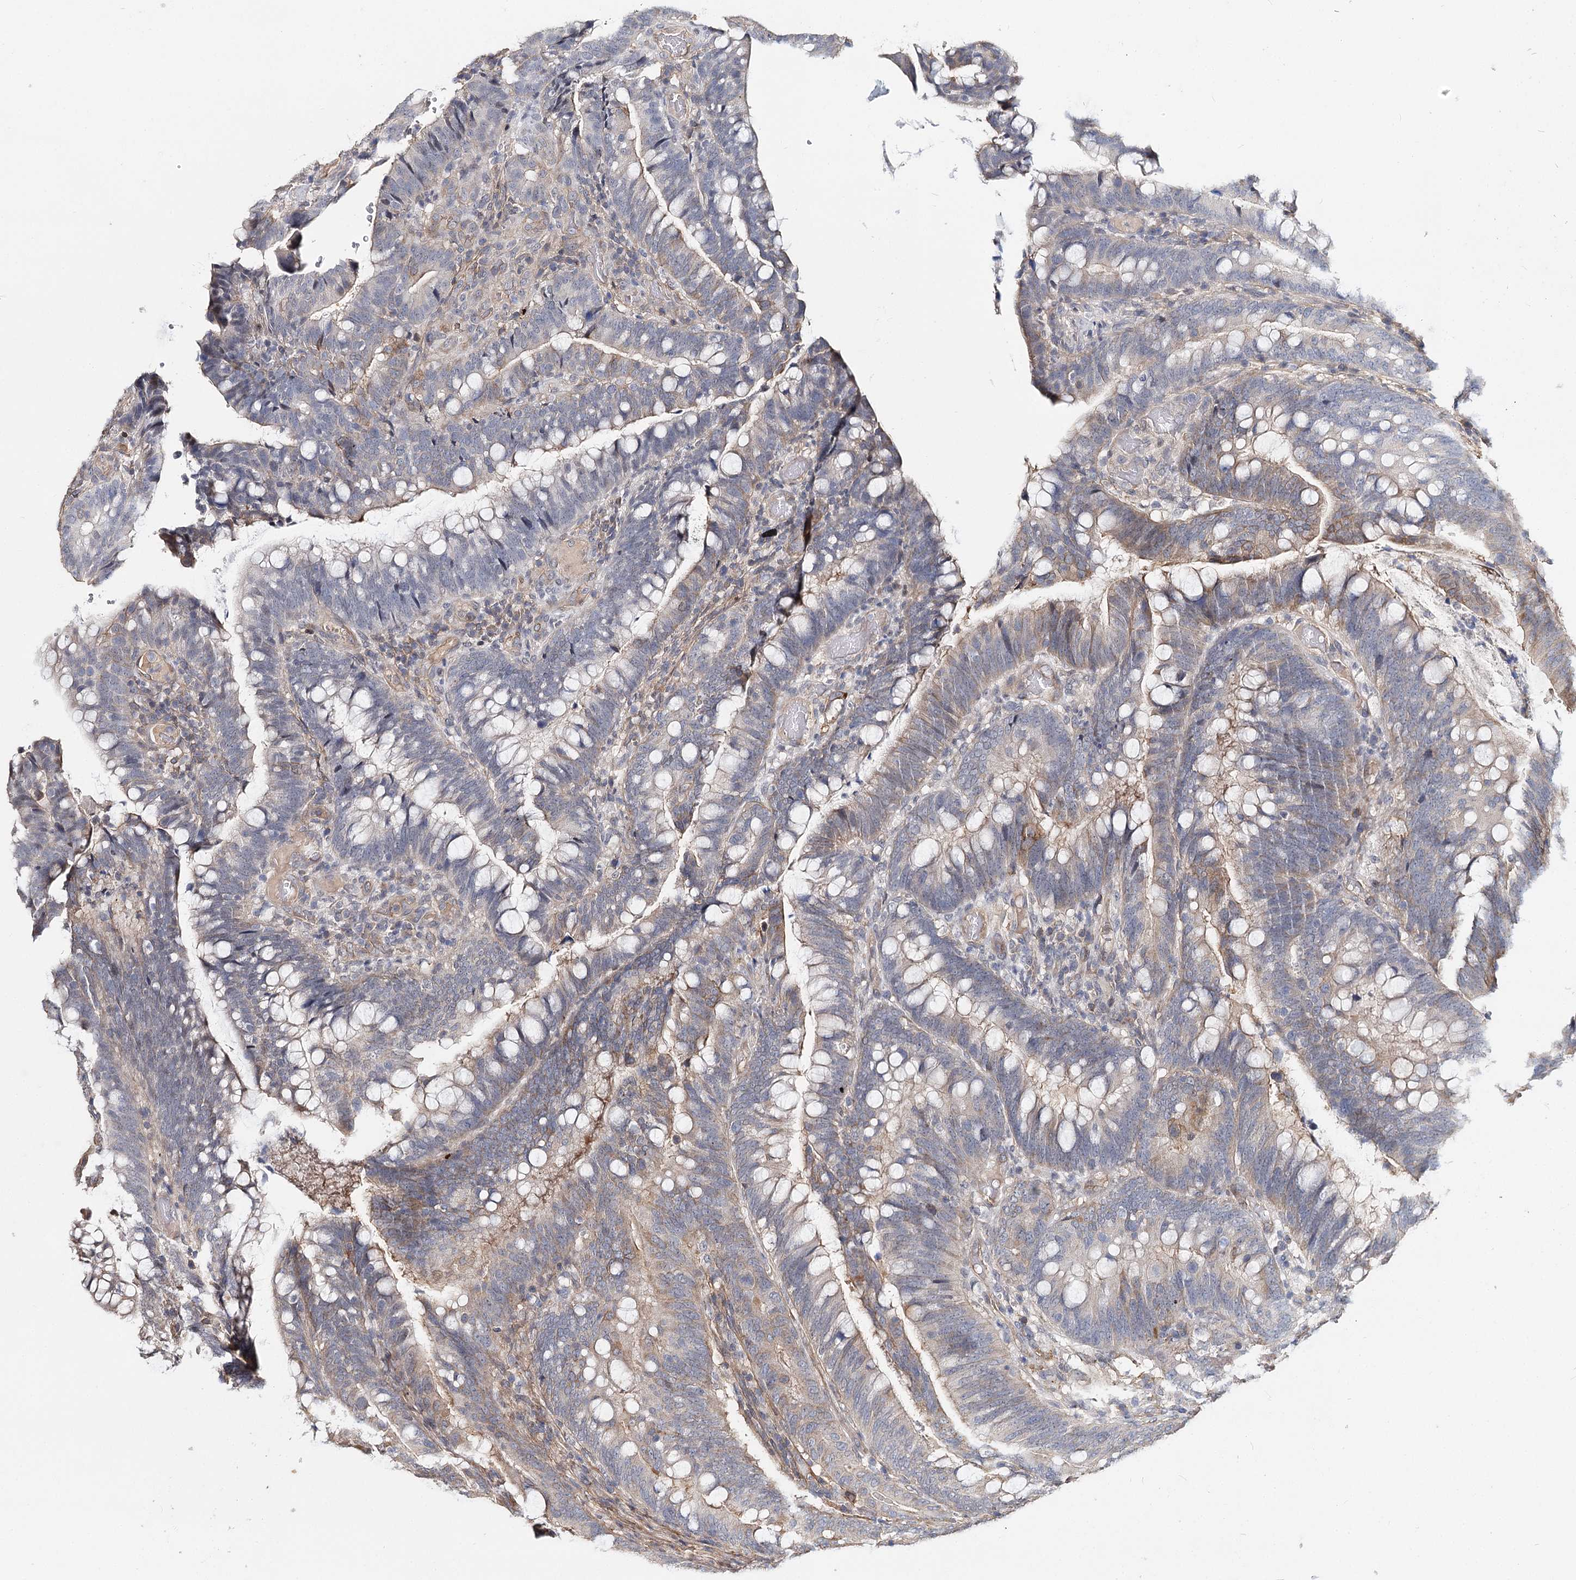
{"staining": {"intensity": "weak", "quantity": "<25%", "location": "cytoplasmic/membranous"}, "tissue": "colorectal cancer", "cell_type": "Tumor cells", "image_type": "cancer", "snomed": [{"axis": "morphology", "description": "Adenocarcinoma, NOS"}, {"axis": "topography", "description": "Colon"}], "caption": "High magnification brightfield microscopy of colorectal adenocarcinoma stained with DAB (brown) and counterstained with hematoxylin (blue): tumor cells show no significant staining.", "gene": "TMEM218", "patient": {"sex": "female", "age": 66}}